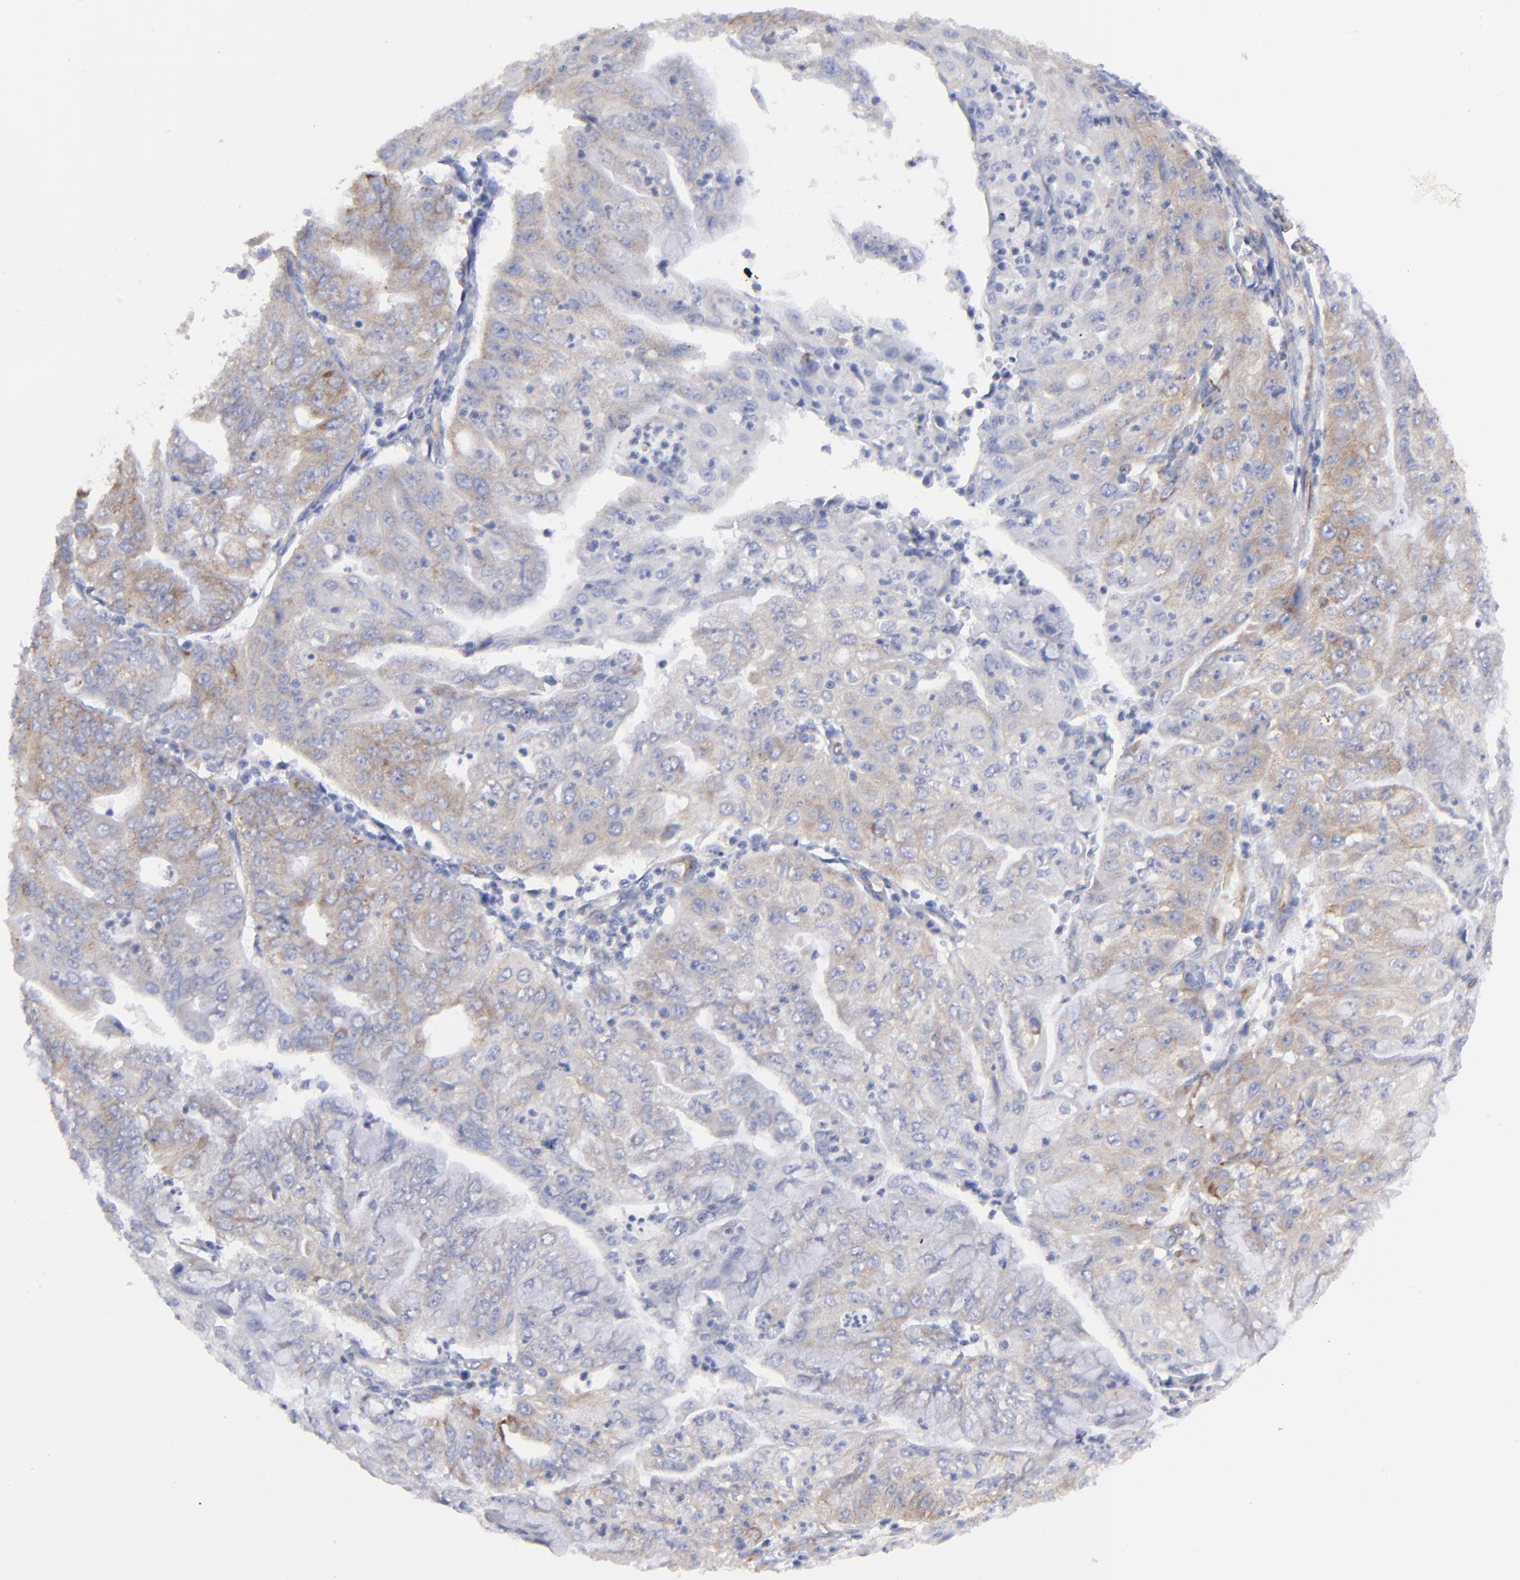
{"staining": {"intensity": "weak", "quantity": ">75%", "location": "cytoplasmic/membranous"}, "tissue": "endometrial cancer", "cell_type": "Tumor cells", "image_type": "cancer", "snomed": [{"axis": "morphology", "description": "Adenocarcinoma, NOS"}, {"axis": "topography", "description": "Endometrium"}], "caption": "There is low levels of weak cytoplasmic/membranous expression in tumor cells of adenocarcinoma (endometrial), as demonstrated by immunohistochemical staining (brown color).", "gene": "EIF2AK2", "patient": {"sex": "female", "age": 79}}